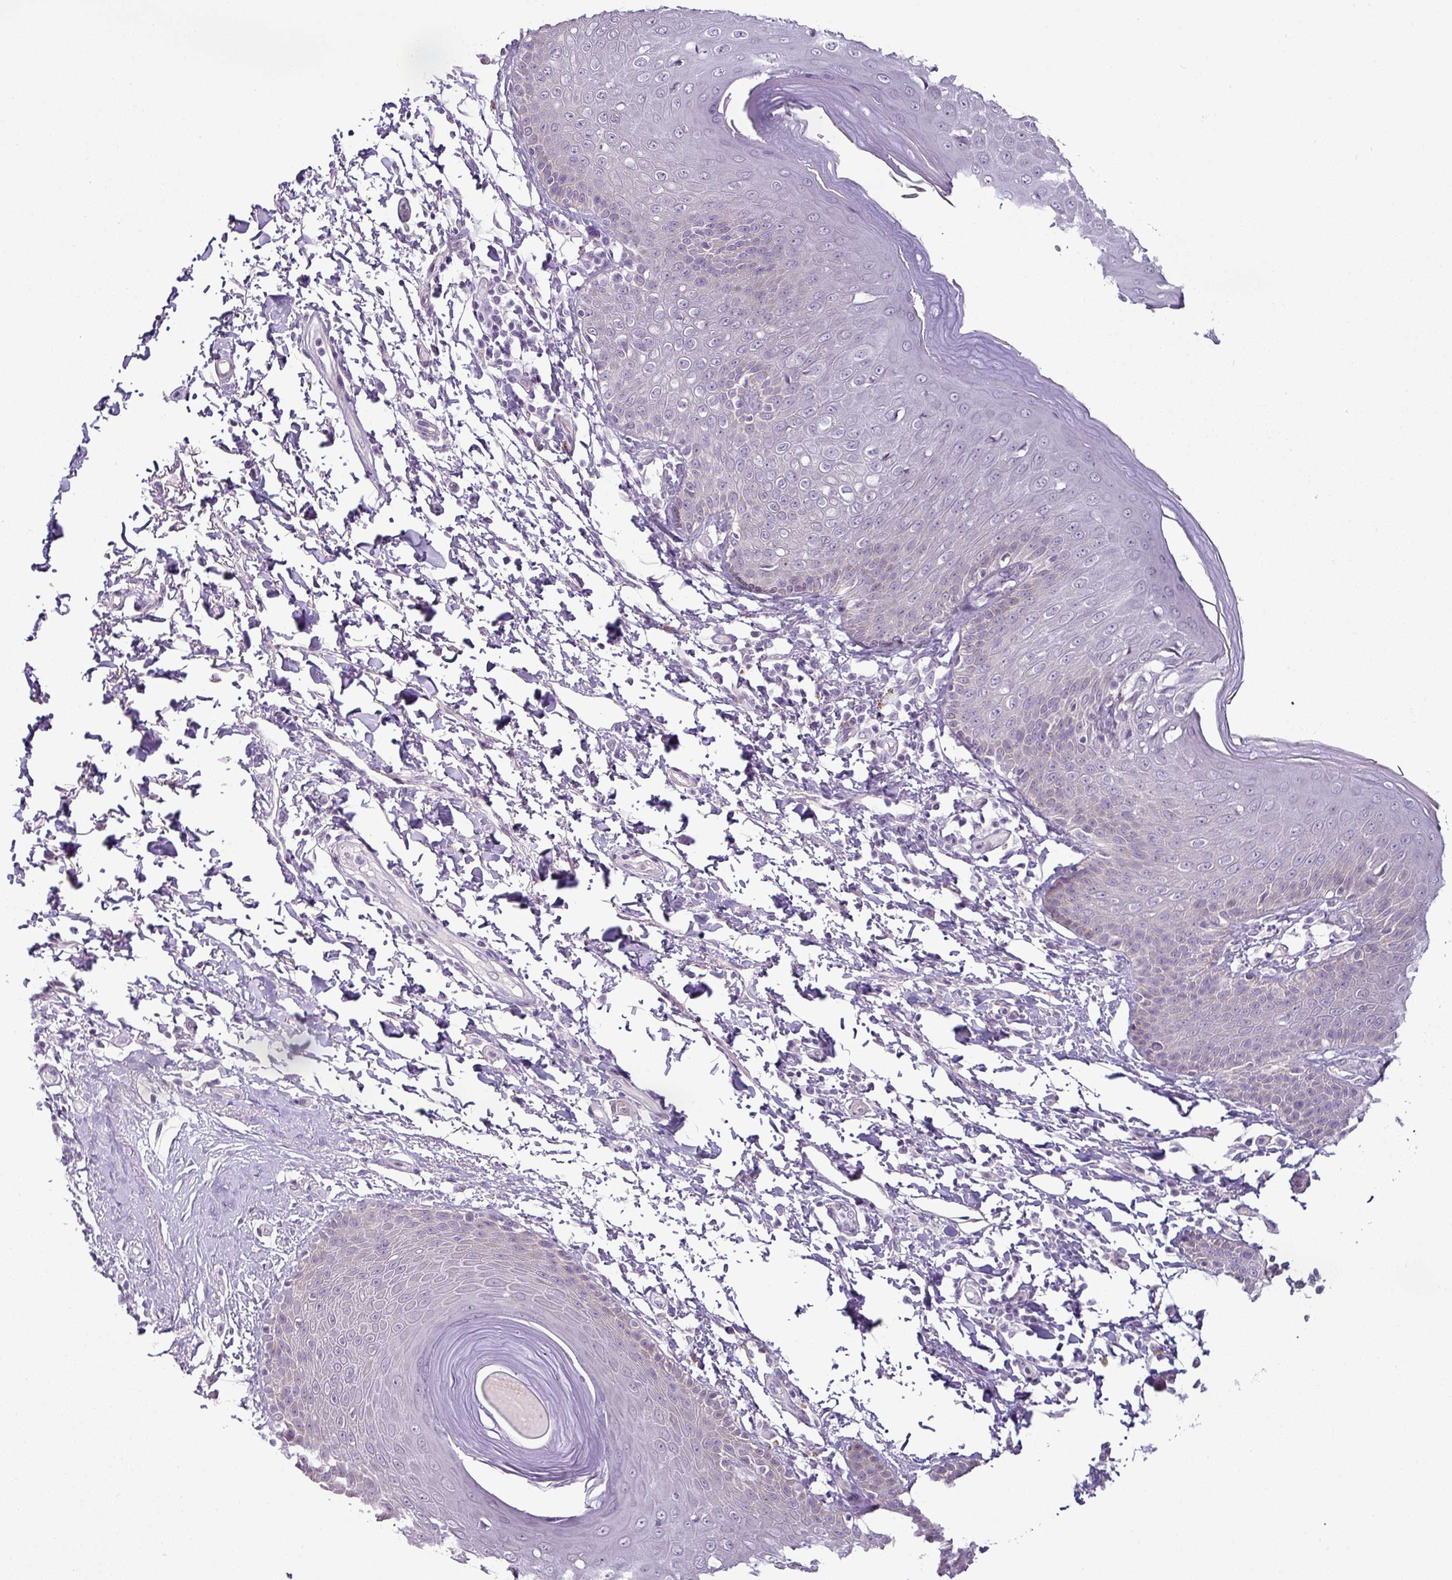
{"staining": {"intensity": "moderate", "quantity": "<25%", "location": "cytoplasmic/membranous"}, "tissue": "skin", "cell_type": "Epidermal cells", "image_type": "normal", "snomed": [{"axis": "morphology", "description": "Normal tissue, NOS"}, {"axis": "topography", "description": "Peripheral nerve tissue"}], "caption": "Approximately <25% of epidermal cells in benign human skin exhibit moderate cytoplasmic/membranous protein staining as visualized by brown immunohistochemical staining.", "gene": "OR52D1", "patient": {"sex": "male", "age": 51}}